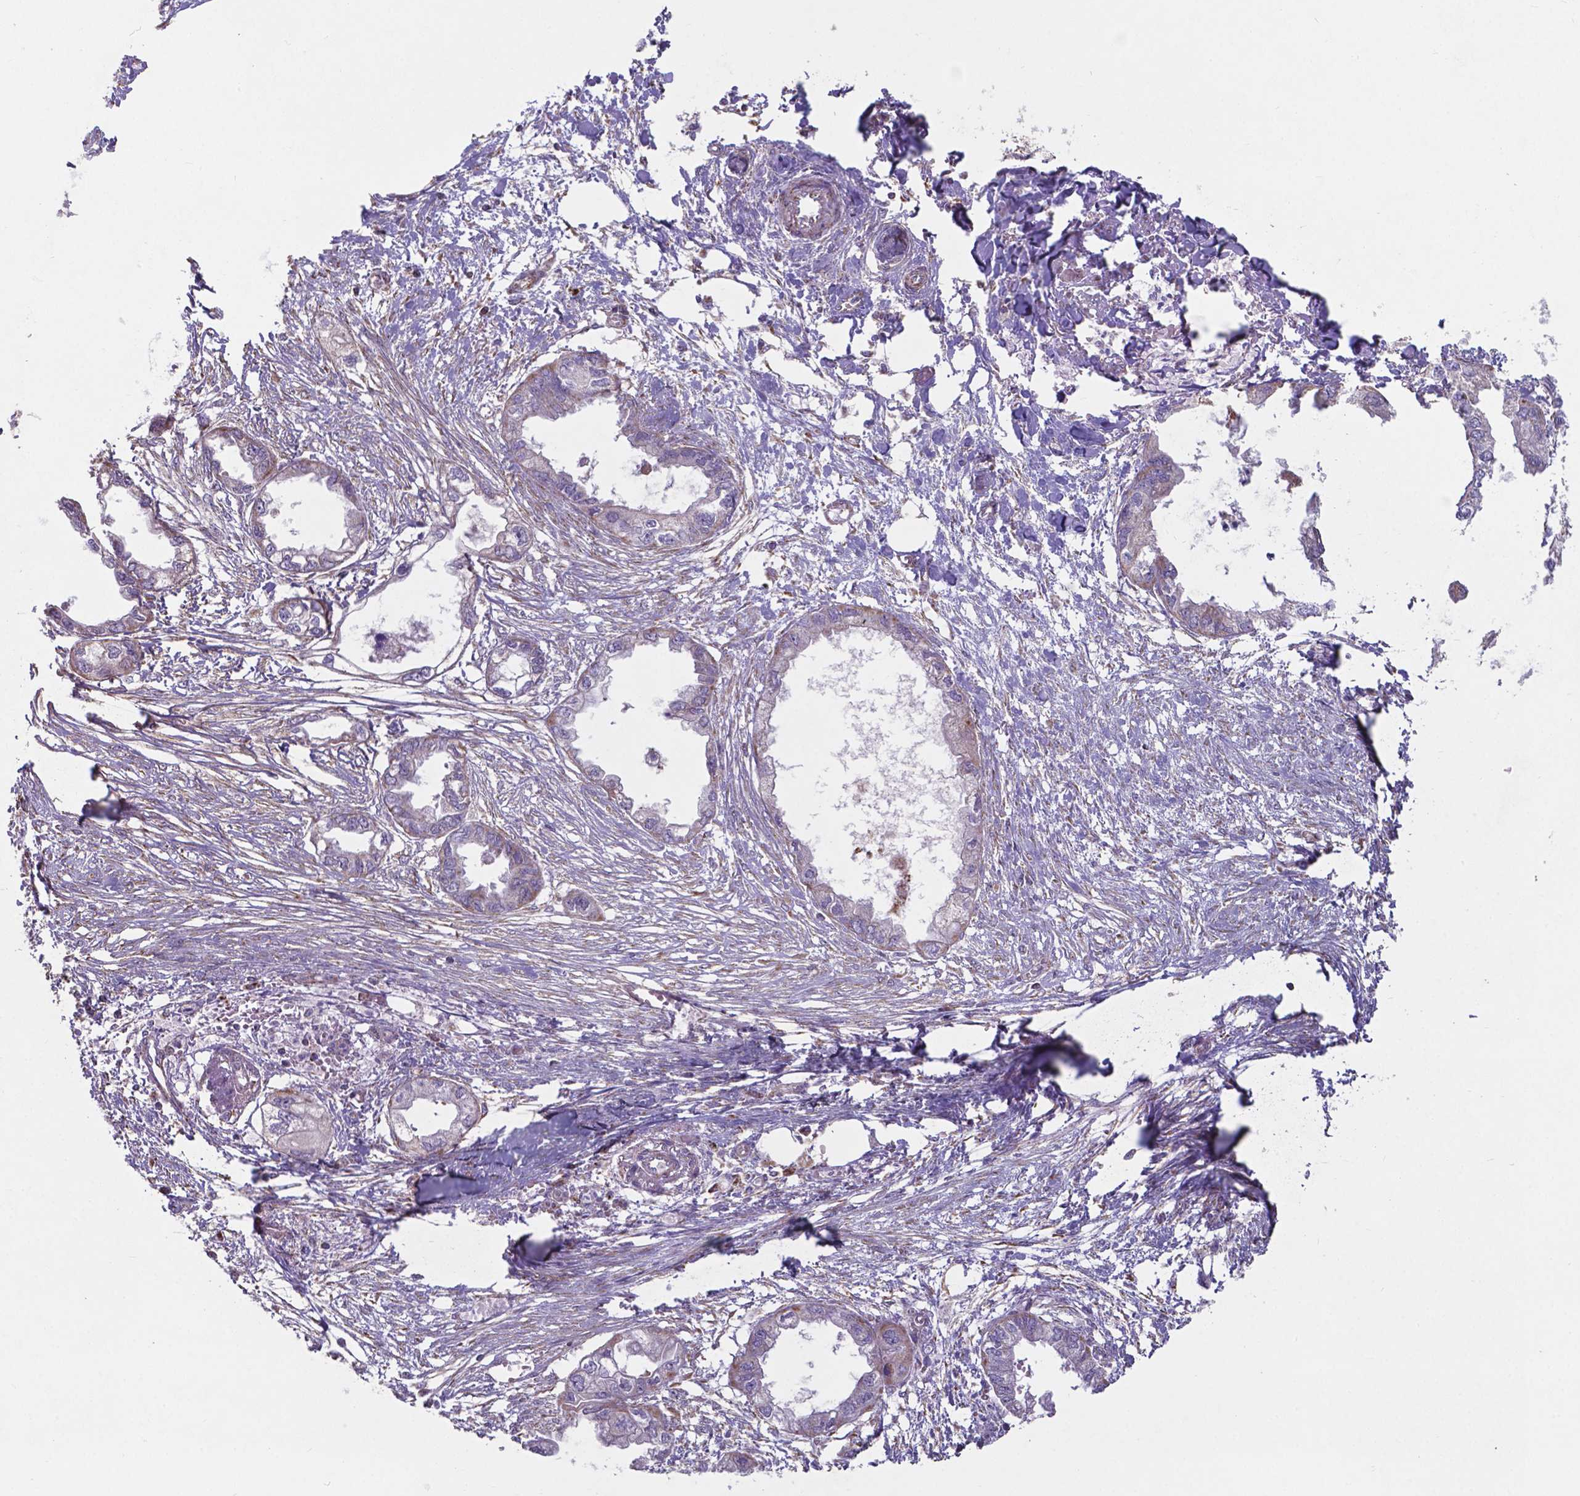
{"staining": {"intensity": "negative", "quantity": "none", "location": "none"}, "tissue": "endometrial cancer", "cell_type": "Tumor cells", "image_type": "cancer", "snomed": [{"axis": "morphology", "description": "Adenocarcinoma, NOS"}, {"axis": "morphology", "description": "Adenocarcinoma, metastatic, NOS"}, {"axis": "topography", "description": "Adipose tissue"}, {"axis": "topography", "description": "Endometrium"}], "caption": "Human metastatic adenocarcinoma (endometrial) stained for a protein using IHC reveals no staining in tumor cells.", "gene": "FAM114A1", "patient": {"sex": "female", "age": 67}}